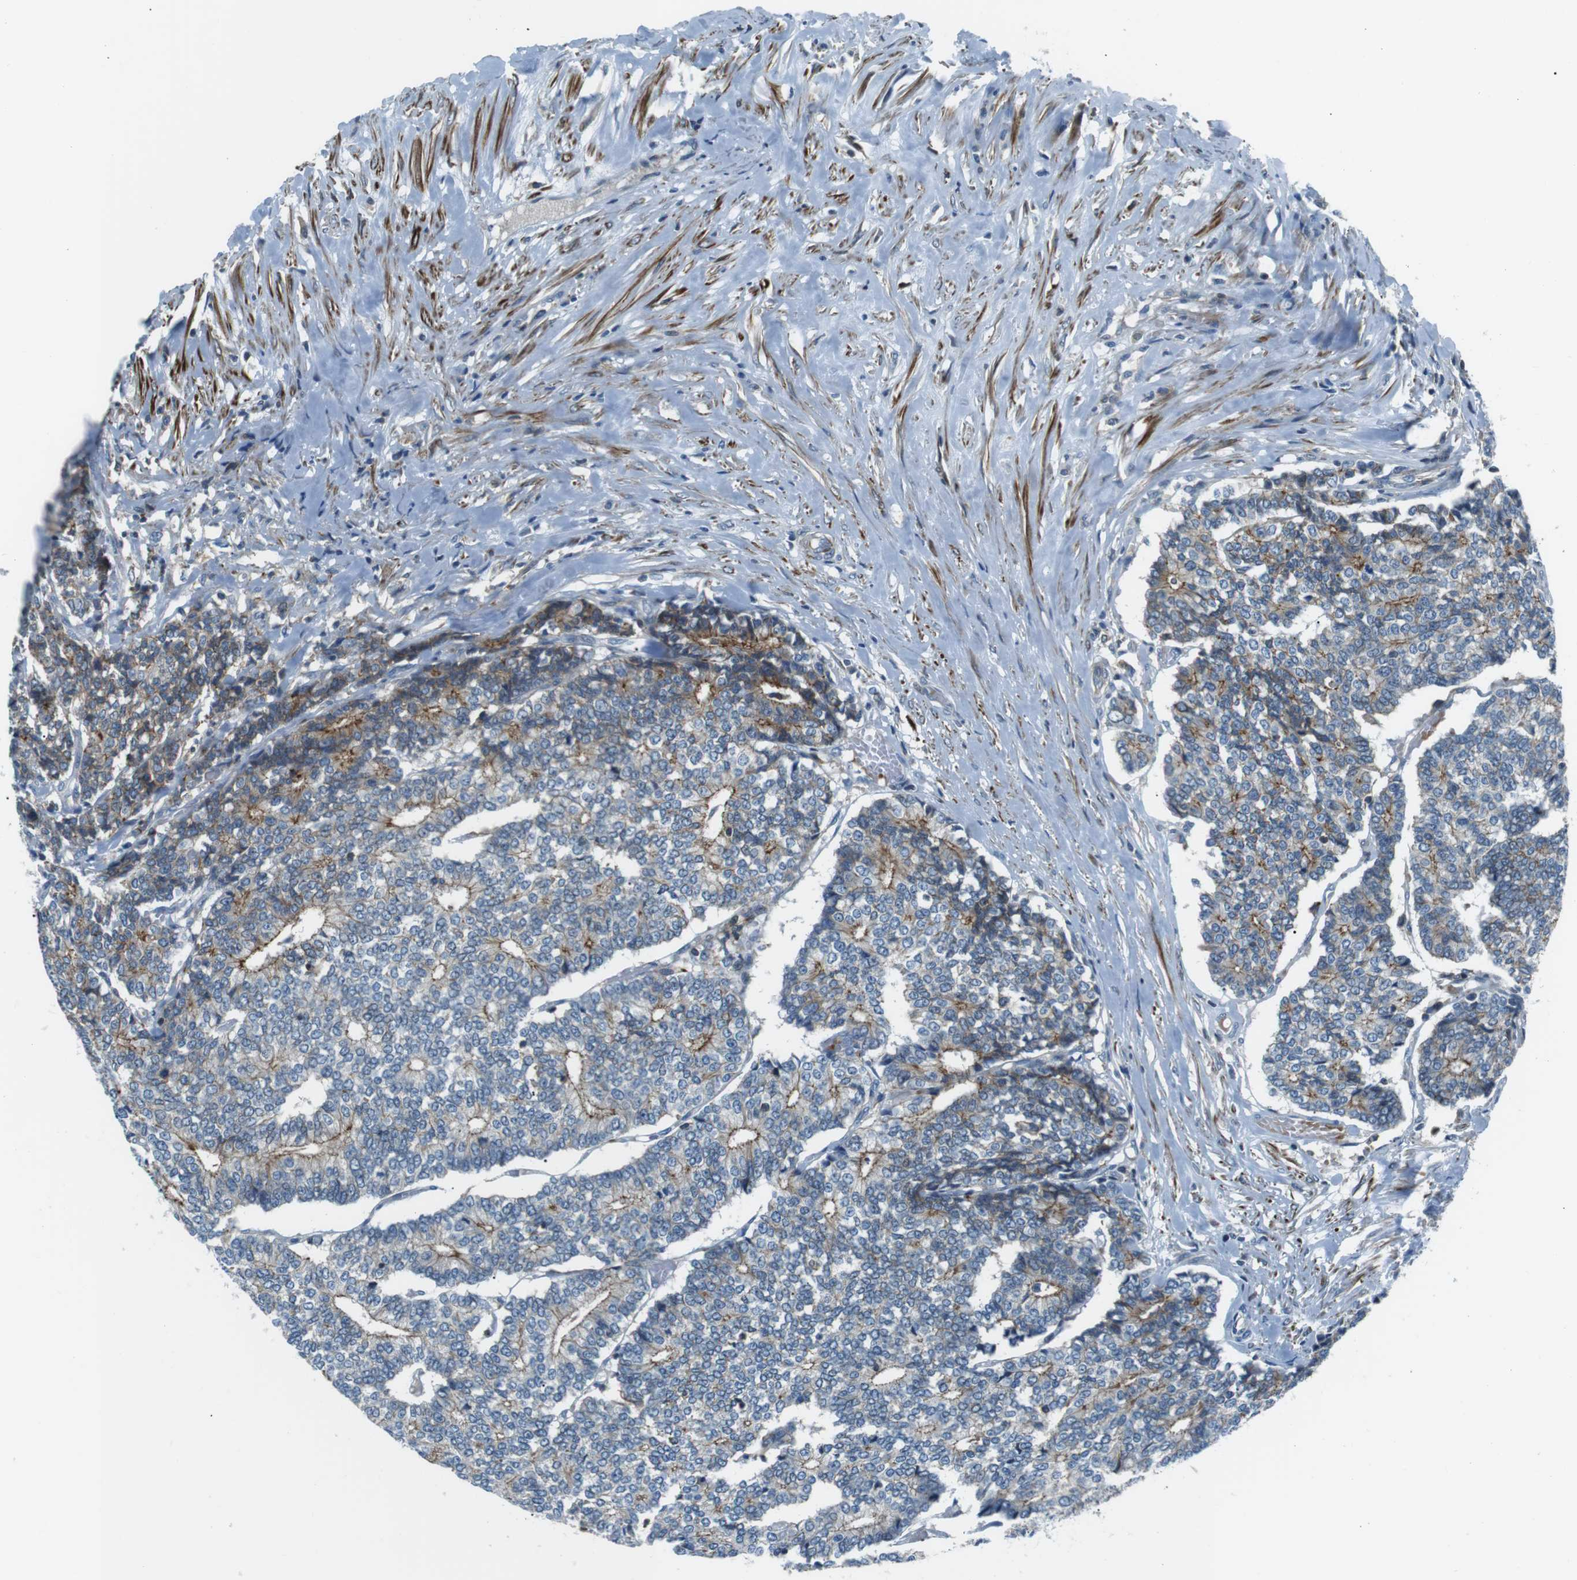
{"staining": {"intensity": "moderate", "quantity": "<25%", "location": "cytoplasmic/membranous"}, "tissue": "prostate cancer", "cell_type": "Tumor cells", "image_type": "cancer", "snomed": [{"axis": "morphology", "description": "Normal tissue, NOS"}, {"axis": "morphology", "description": "Adenocarcinoma, High grade"}, {"axis": "topography", "description": "Prostate"}, {"axis": "topography", "description": "Seminal veicle"}], "caption": "Protein expression analysis of human prostate adenocarcinoma (high-grade) reveals moderate cytoplasmic/membranous expression in about <25% of tumor cells.", "gene": "ARVCF", "patient": {"sex": "male", "age": 55}}